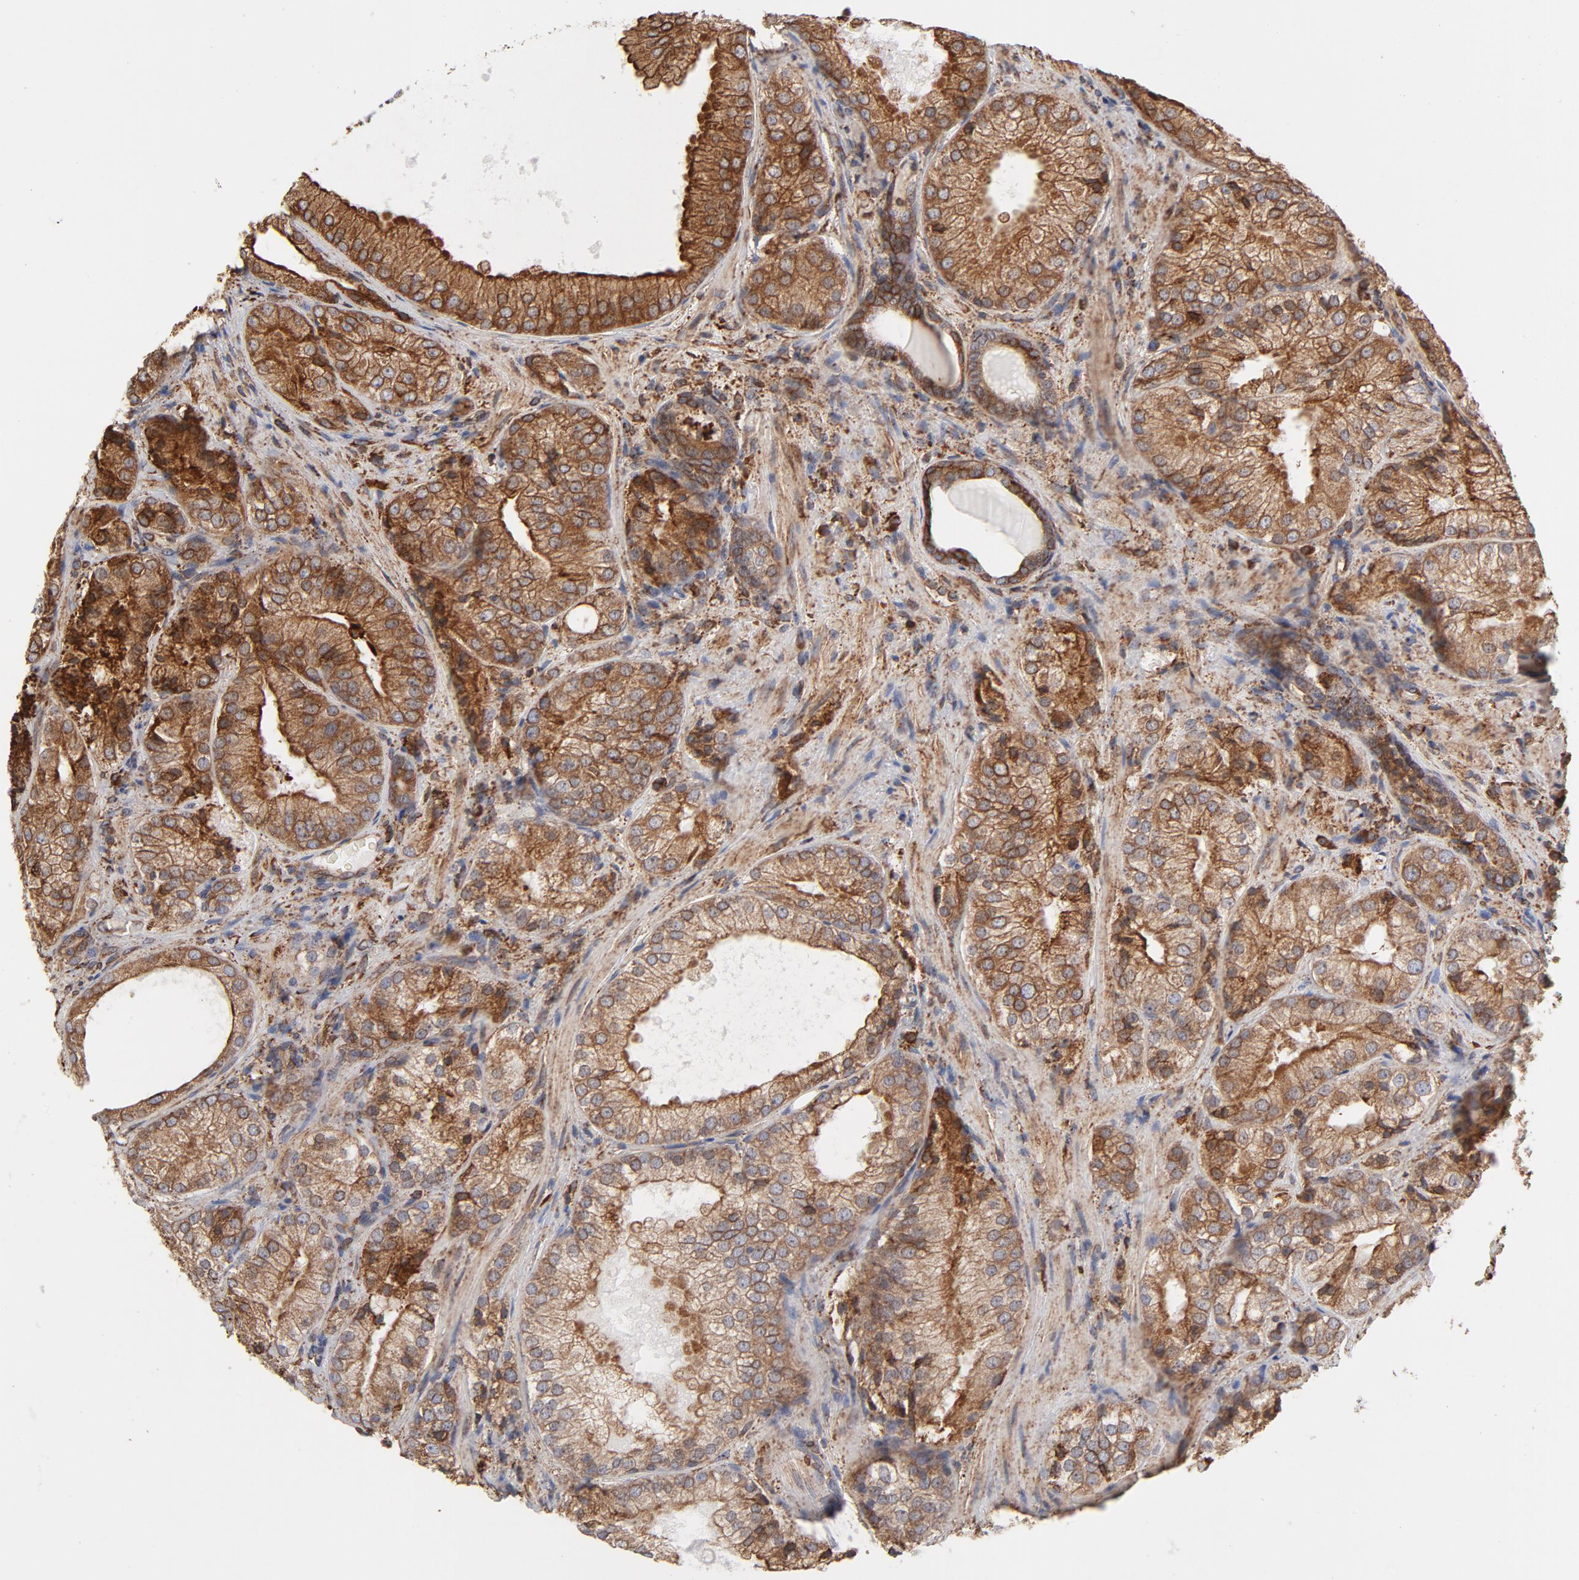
{"staining": {"intensity": "strong", "quantity": ">75%", "location": "cytoplasmic/membranous"}, "tissue": "prostate cancer", "cell_type": "Tumor cells", "image_type": "cancer", "snomed": [{"axis": "morphology", "description": "Adenocarcinoma, Low grade"}, {"axis": "topography", "description": "Prostate"}], "caption": "High-magnification brightfield microscopy of low-grade adenocarcinoma (prostate) stained with DAB (brown) and counterstained with hematoxylin (blue). tumor cells exhibit strong cytoplasmic/membranous expression is appreciated in approximately>75% of cells.", "gene": "CANX", "patient": {"sex": "male", "age": 60}}